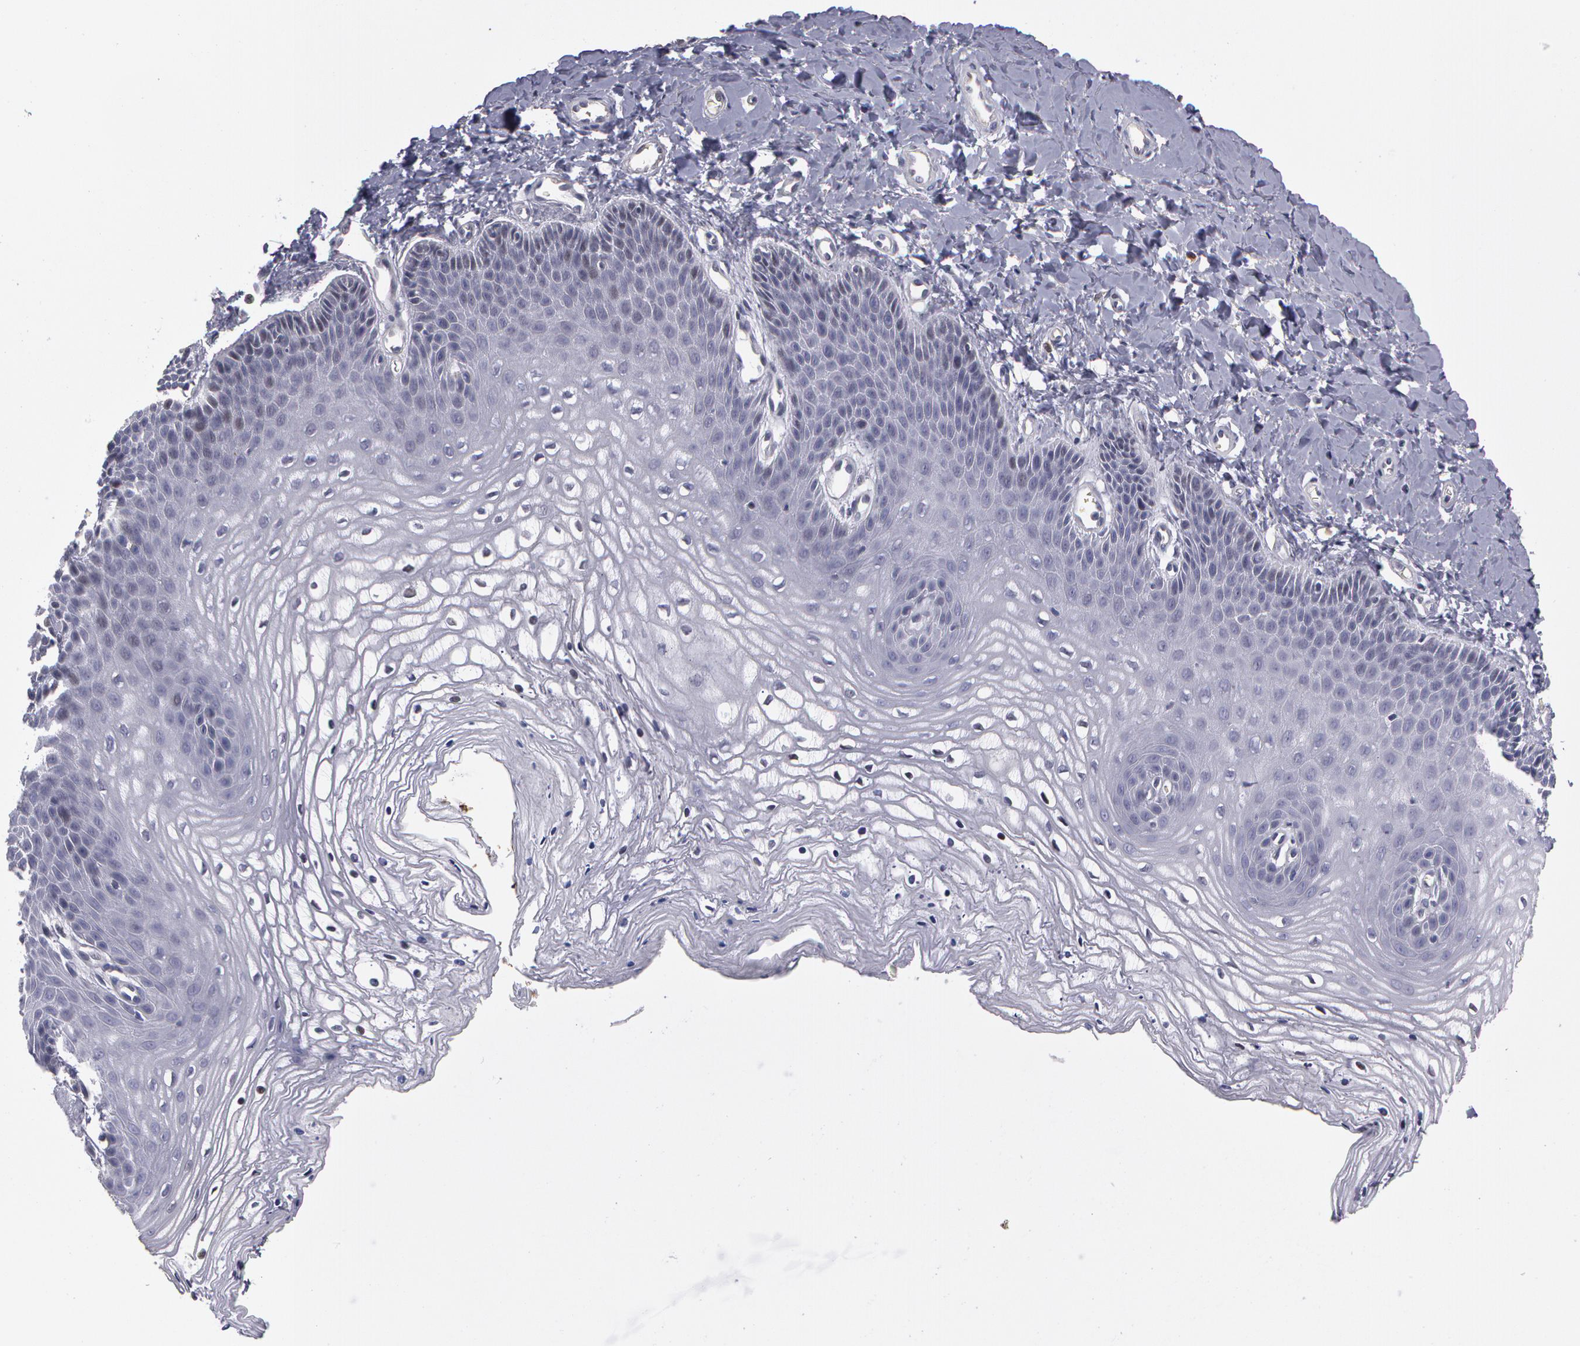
{"staining": {"intensity": "negative", "quantity": "none", "location": "none"}, "tissue": "vagina", "cell_type": "Squamous epithelial cells", "image_type": "normal", "snomed": [{"axis": "morphology", "description": "Normal tissue, NOS"}, {"axis": "topography", "description": "Vagina"}], "caption": "IHC of benign vagina exhibits no expression in squamous epithelial cells.", "gene": "PRICKLE1", "patient": {"sex": "female", "age": 68}}